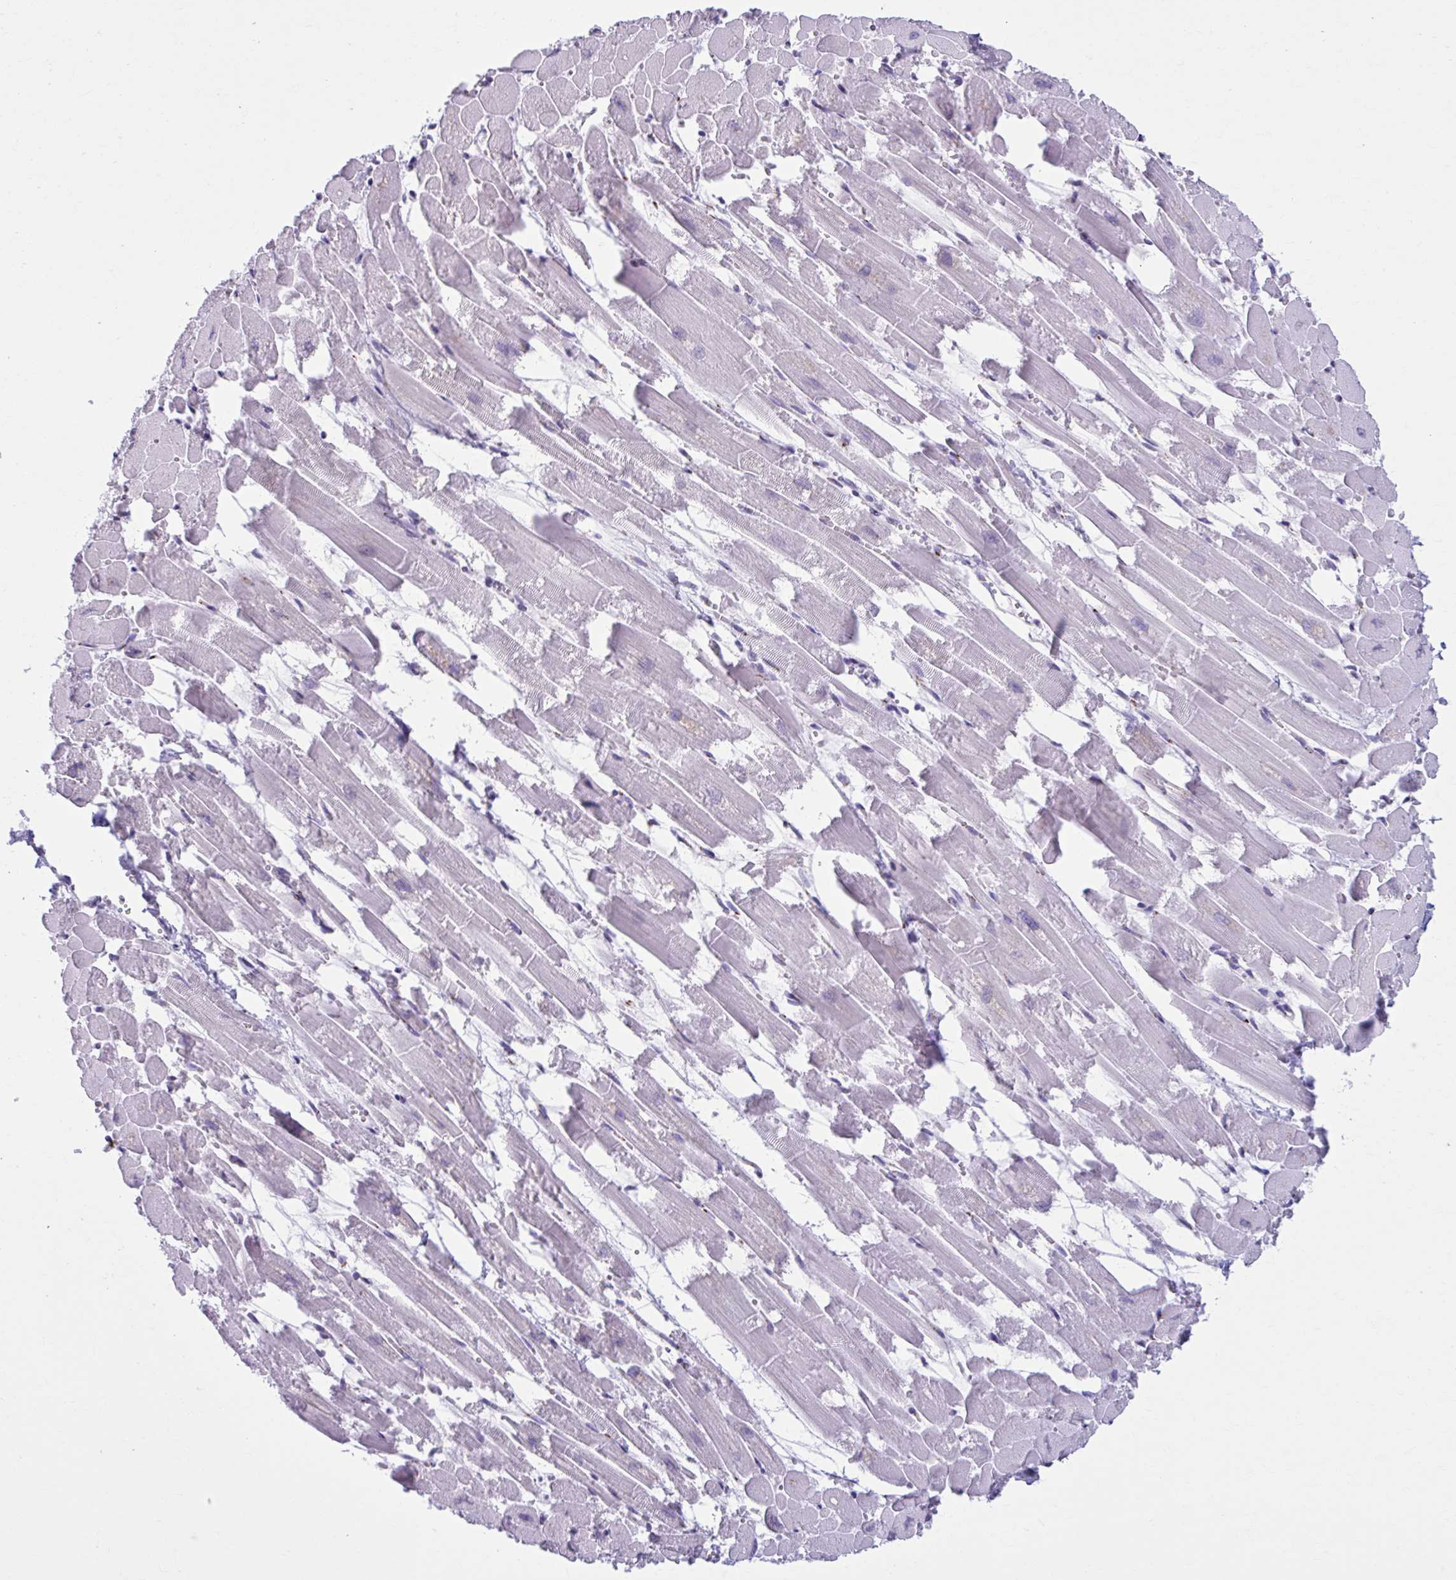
{"staining": {"intensity": "weak", "quantity": "<25%", "location": "nuclear"}, "tissue": "heart muscle", "cell_type": "Cardiomyocytes", "image_type": "normal", "snomed": [{"axis": "morphology", "description": "Normal tissue, NOS"}, {"axis": "topography", "description": "Heart"}], "caption": "This image is of unremarkable heart muscle stained with immunohistochemistry to label a protein in brown with the nuclei are counter-stained blue. There is no staining in cardiomyocytes.", "gene": "ZNF682", "patient": {"sex": "female", "age": 52}}